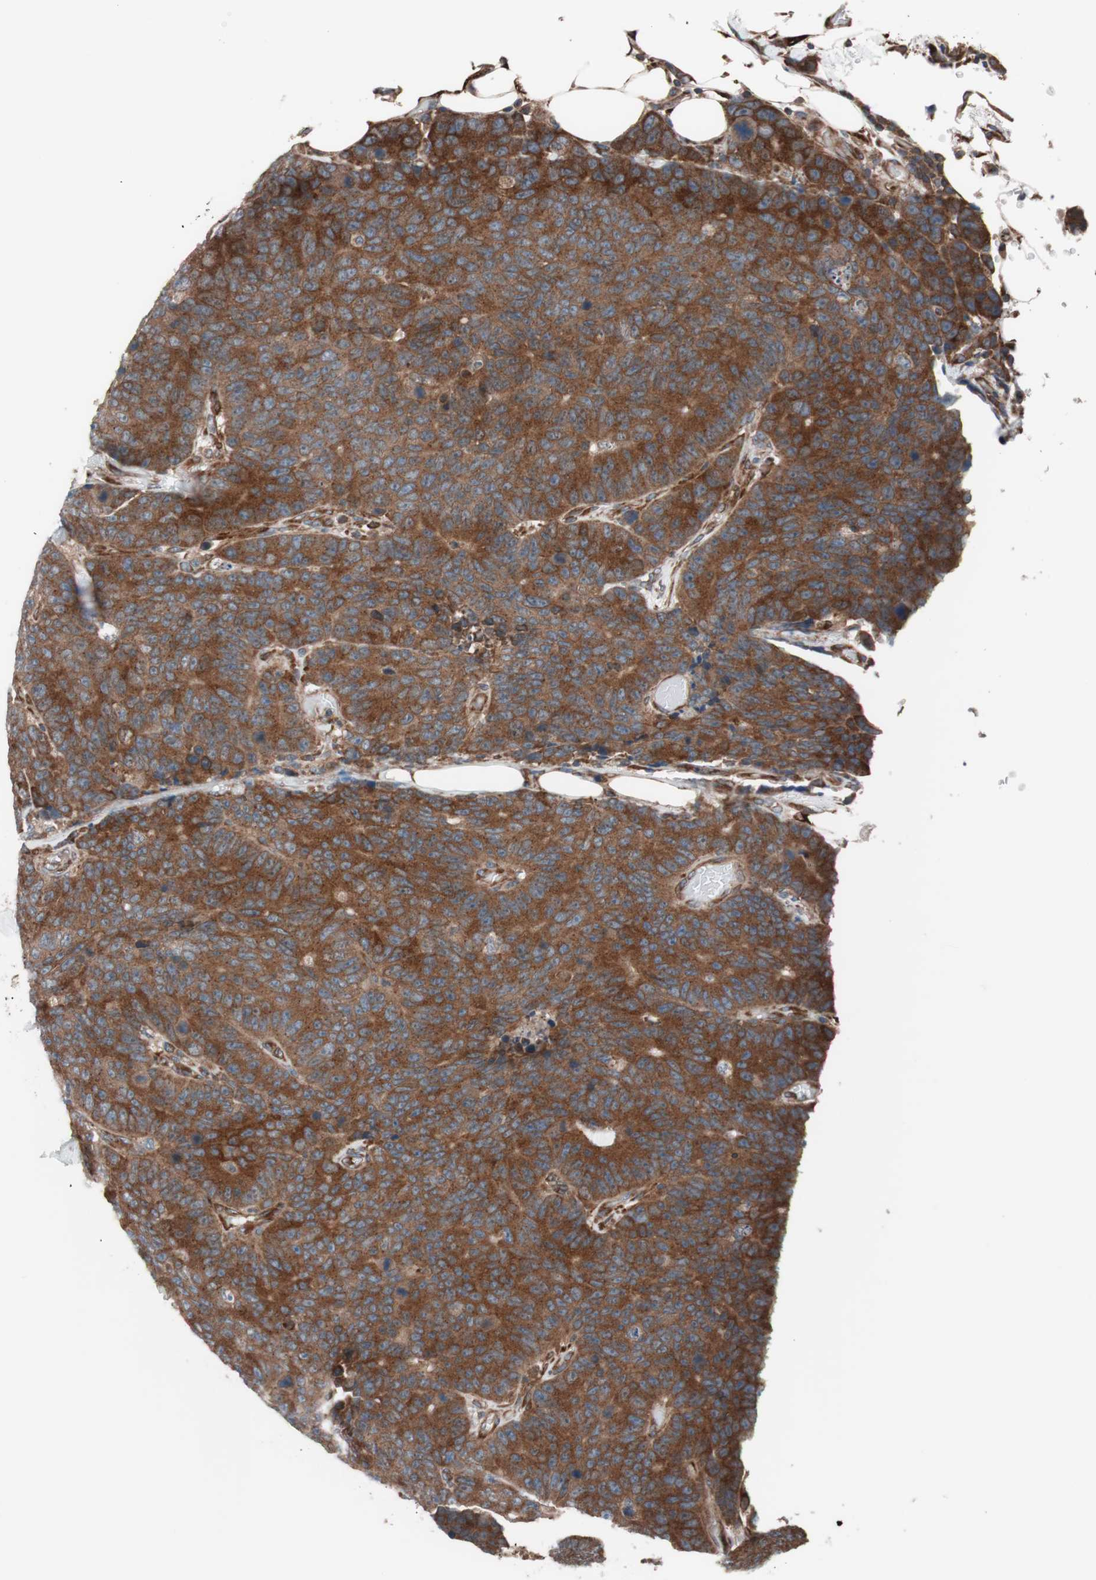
{"staining": {"intensity": "strong", "quantity": ">75%", "location": "cytoplasmic/membranous"}, "tissue": "colorectal cancer", "cell_type": "Tumor cells", "image_type": "cancer", "snomed": [{"axis": "morphology", "description": "Adenocarcinoma, NOS"}, {"axis": "topography", "description": "Colon"}], "caption": "Colorectal adenocarcinoma stained with immunohistochemistry (IHC) shows strong cytoplasmic/membranous staining in about >75% of tumor cells. (brown staining indicates protein expression, while blue staining denotes nuclei).", "gene": "SEC31A", "patient": {"sex": "female", "age": 86}}